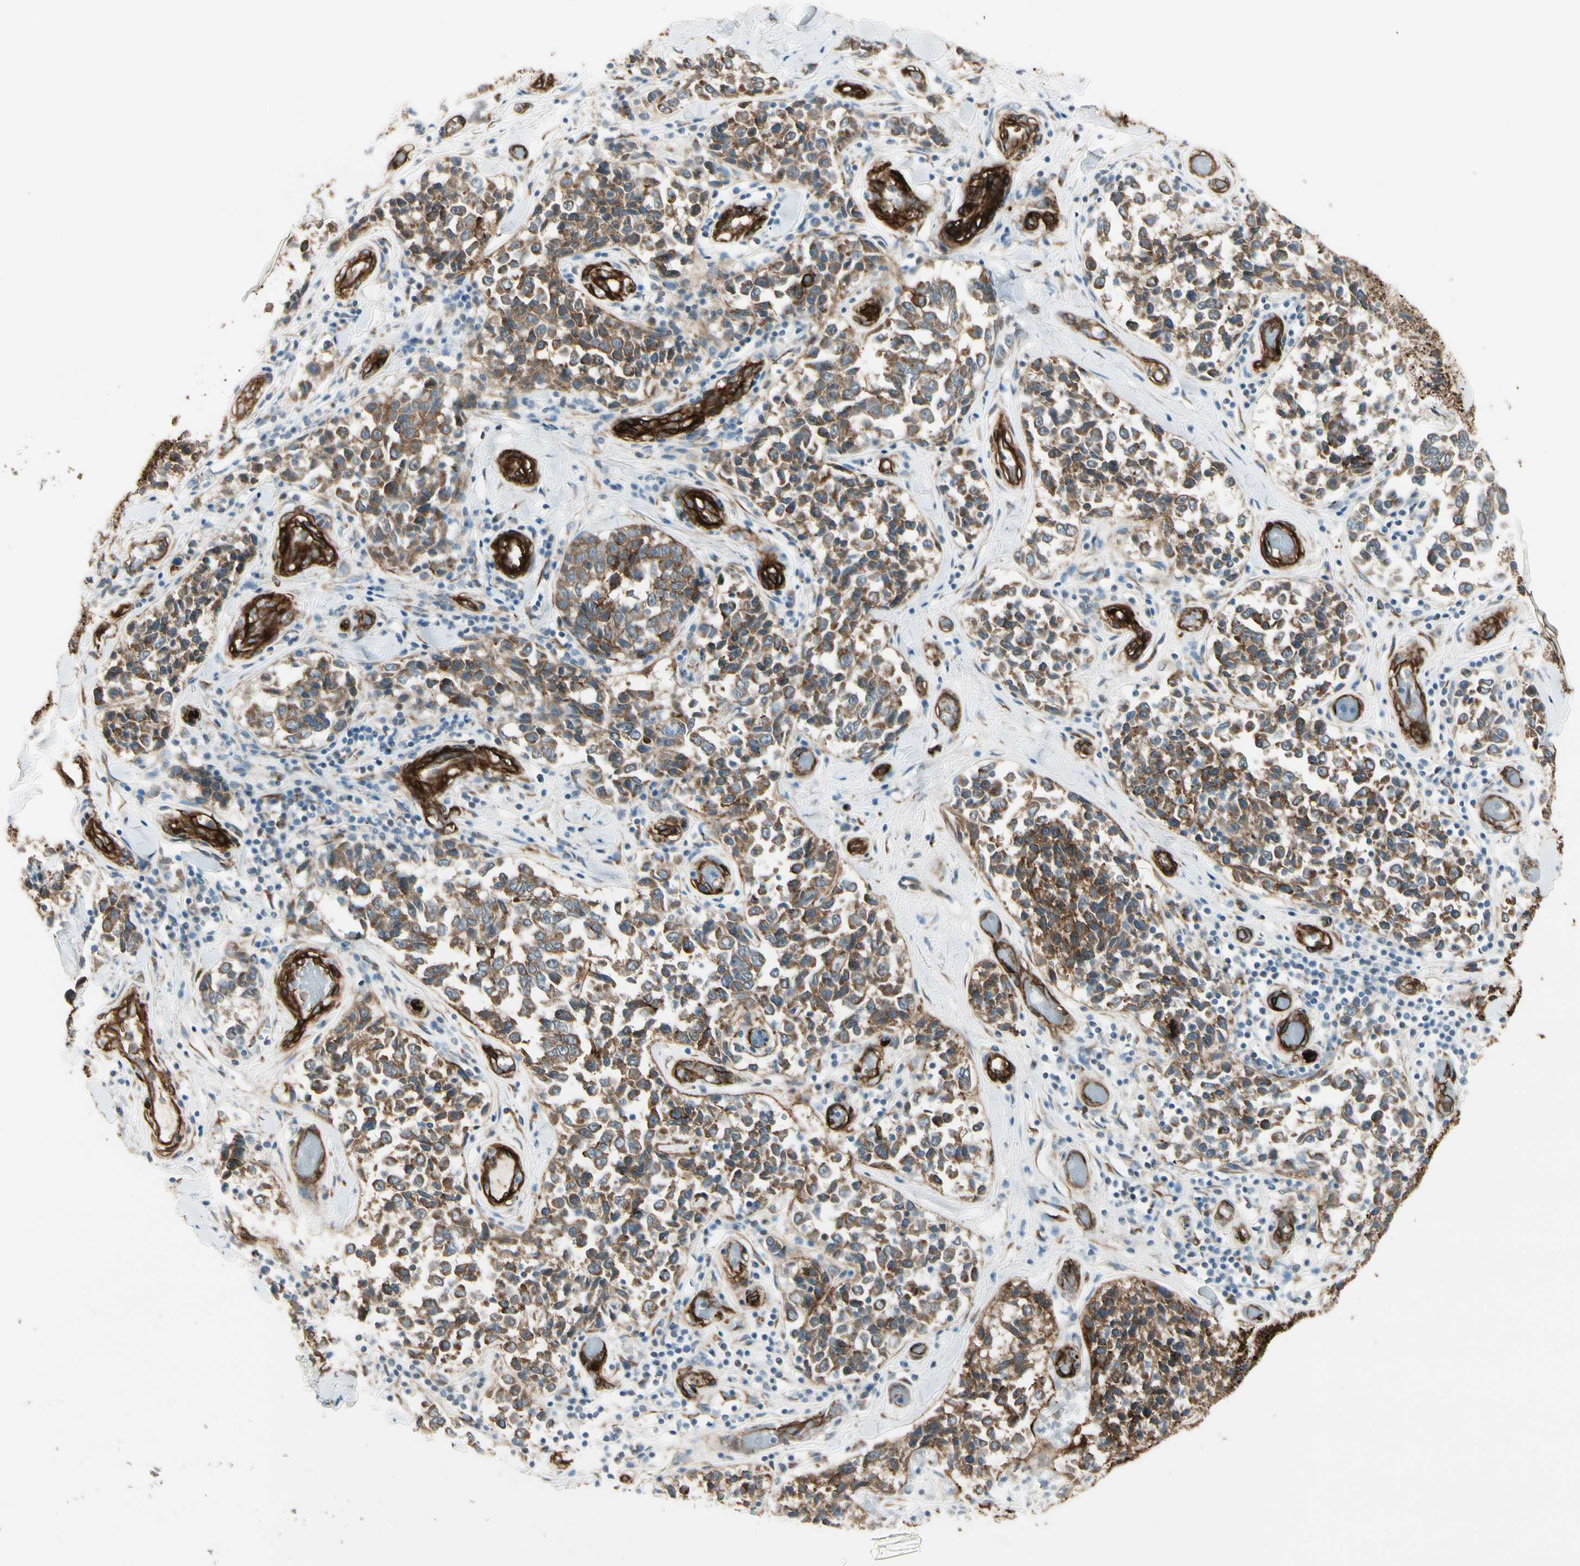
{"staining": {"intensity": "moderate", "quantity": ">75%", "location": "cytoplasmic/membranous"}, "tissue": "melanoma", "cell_type": "Tumor cells", "image_type": "cancer", "snomed": [{"axis": "morphology", "description": "Malignant melanoma, NOS"}, {"axis": "topography", "description": "Skin"}], "caption": "An immunohistochemistry (IHC) micrograph of neoplastic tissue is shown. Protein staining in brown highlights moderate cytoplasmic/membranous positivity in malignant melanoma within tumor cells.", "gene": "MCAM", "patient": {"sex": "female", "age": 64}}